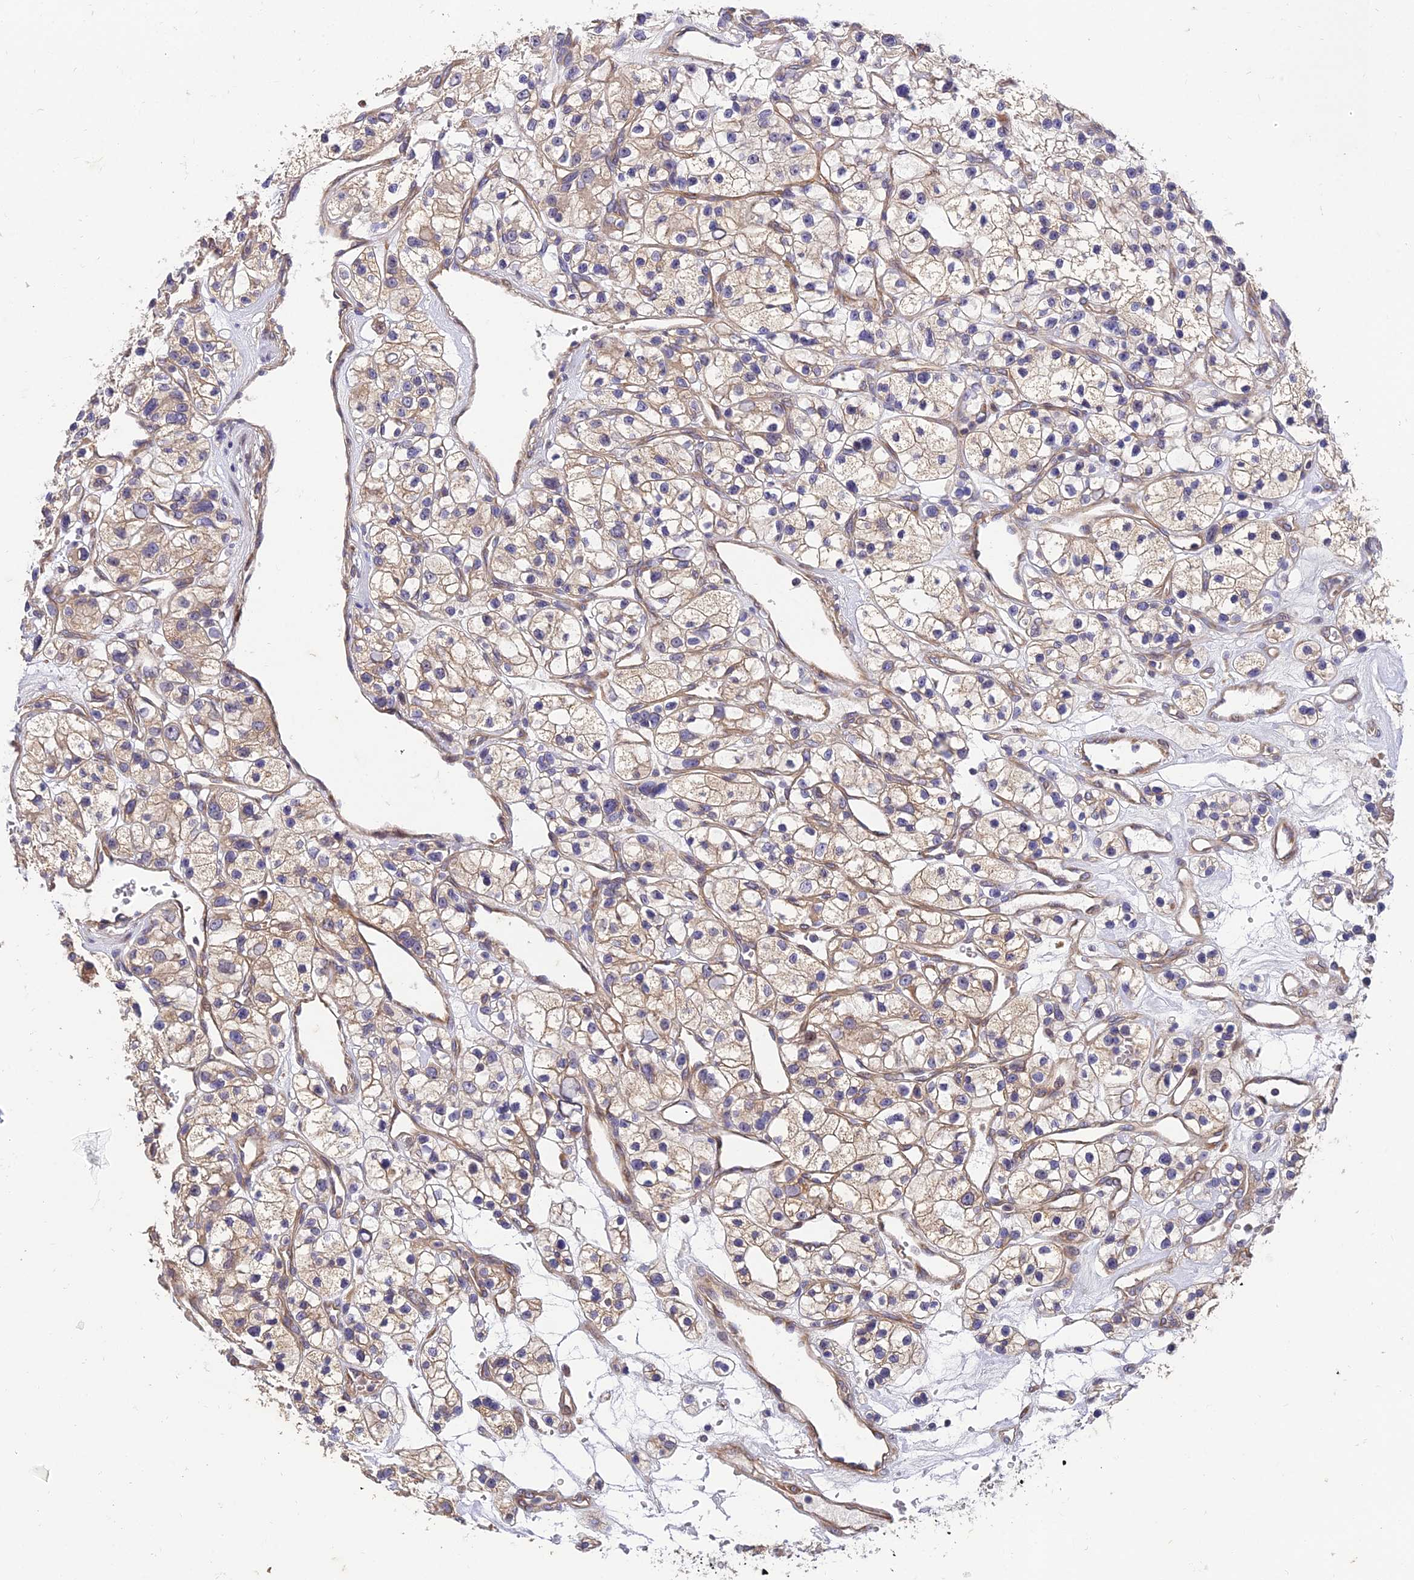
{"staining": {"intensity": "weak", "quantity": "25%-75%", "location": "cytoplasmic/membranous"}, "tissue": "renal cancer", "cell_type": "Tumor cells", "image_type": "cancer", "snomed": [{"axis": "morphology", "description": "Adenocarcinoma, NOS"}, {"axis": "topography", "description": "Kidney"}], "caption": "A brown stain highlights weak cytoplasmic/membranous positivity of a protein in human renal cancer (adenocarcinoma) tumor cells. (DAB = brown stain, brightfield microscopy at high magnification).", "gene": "ARL8B", "patient": {"sex": "female", "age": 57}}